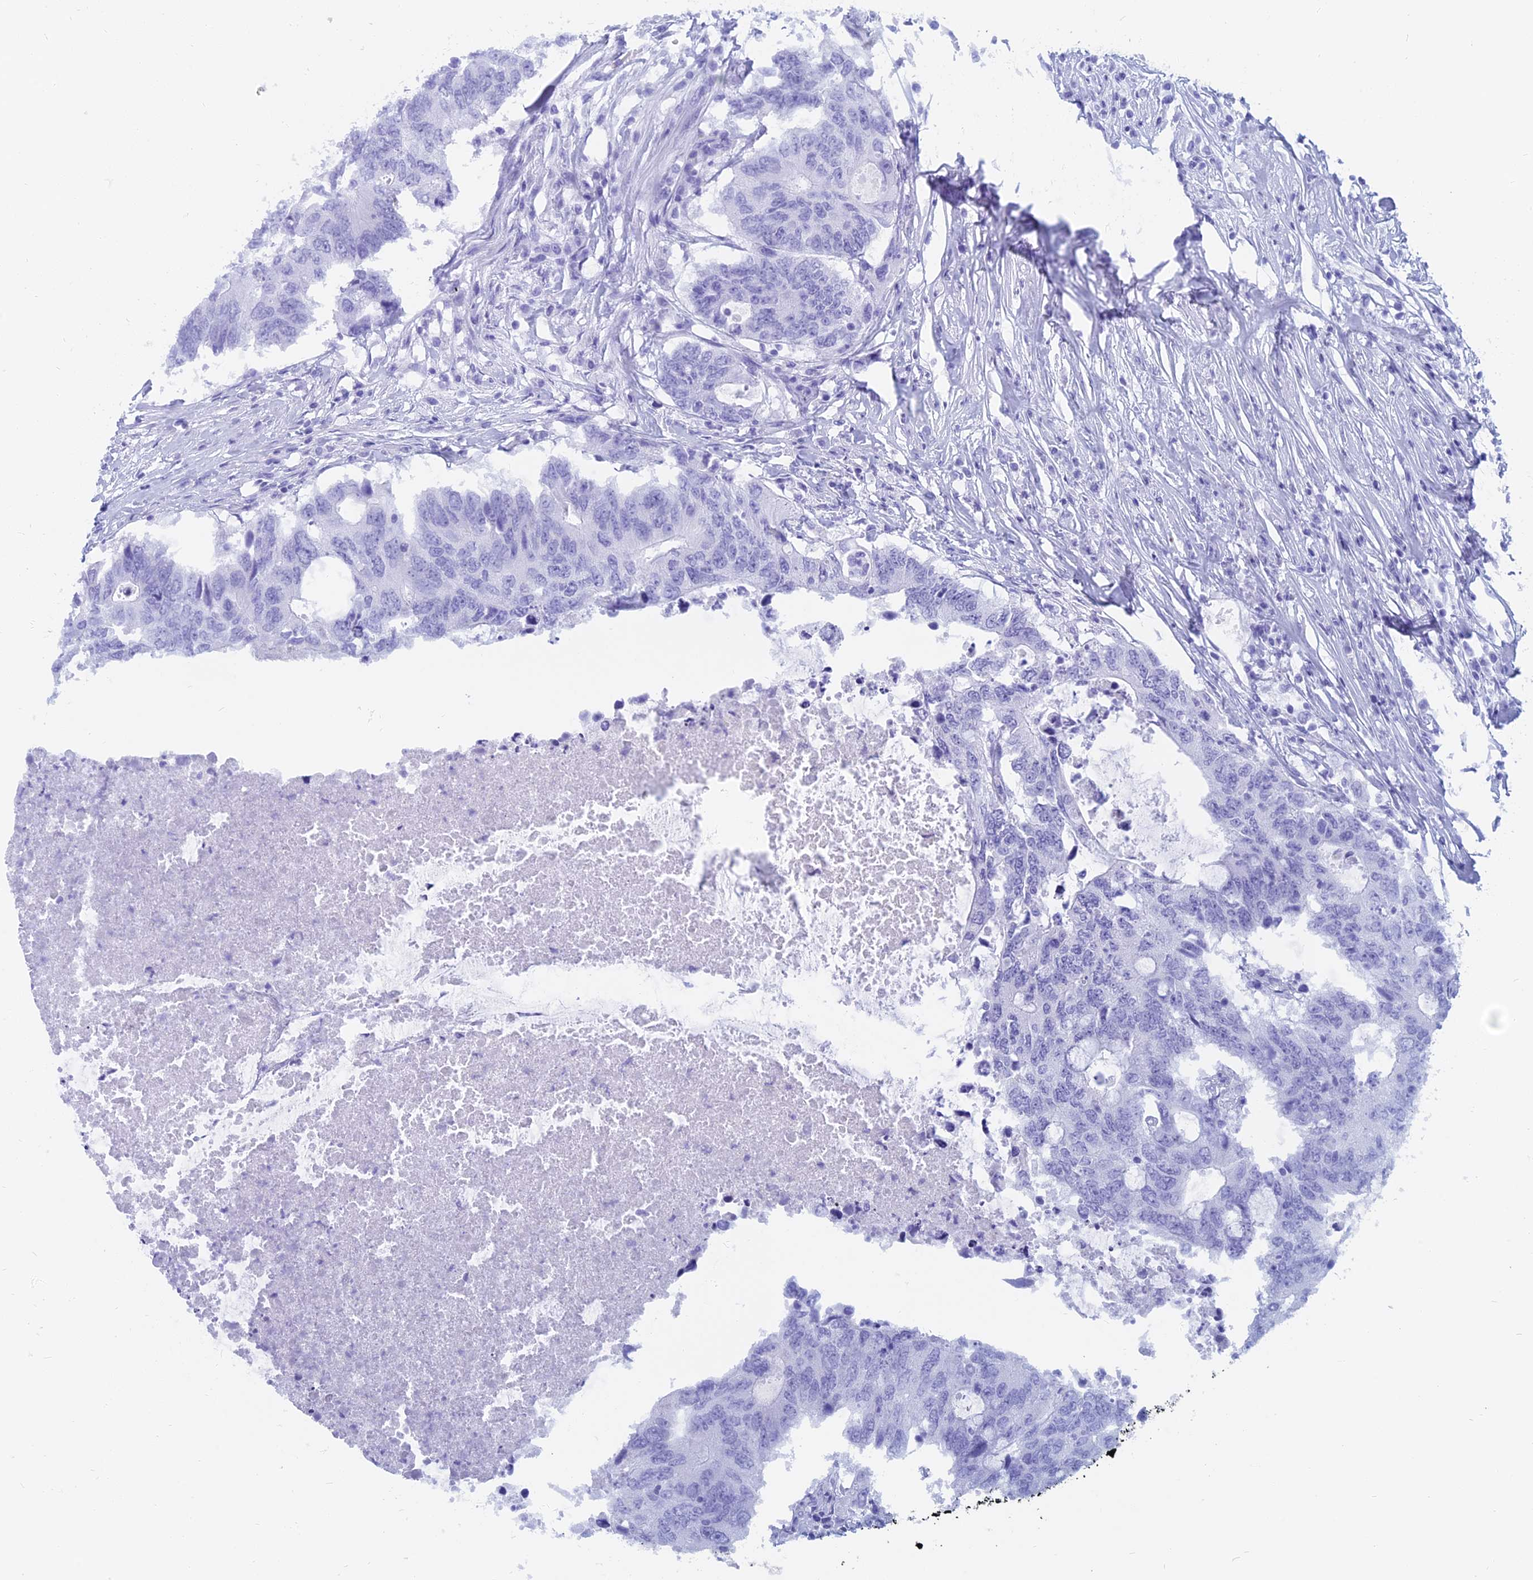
{"staining": {"intensity": "negative", "quantity": "none", "location": "none"}, "tissue": "colorectal cancer", "cell_type": "Tumor cells", "image_type": "cancer", "snomed": [{"axis": "morphology", "description": "Adenocarcinoma, NOS"}, {"axis": "topography", "description": "Colon"}], "caption": "Immunohistochemistry (IHC) photomicrograph of human colorectal cancer stained for a protein (brown), which shows no expression in tumor cells.", "gene": "CAPS", "patient": {"sex": "male", "age": 71}}